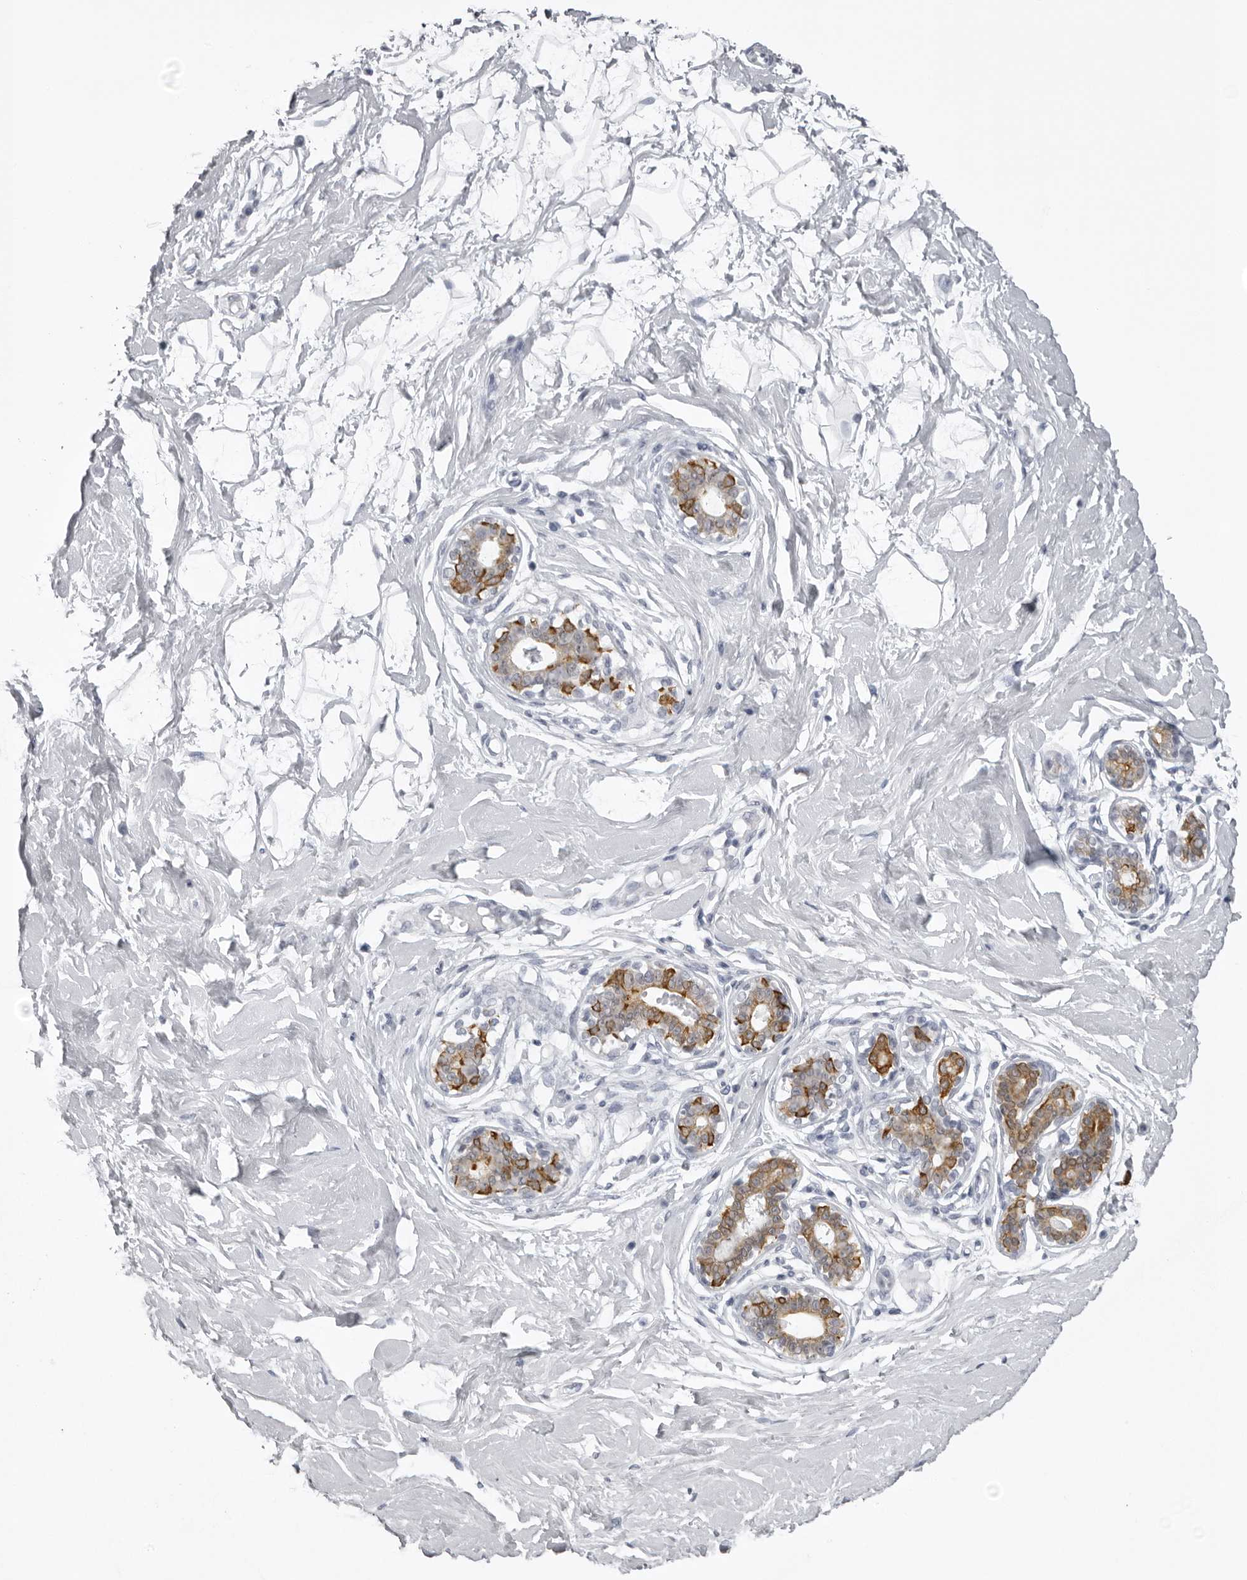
{"staining": {"intensity": "negative", "quantity": "none", "location": "none"}, "tissue": "breast", "cell_type": "Adipocytes", "image_type": "normal", "snomed": [{"axis": "morphology", "description": "Normal tissue, NOS"}, {"axis": "morphology", "description": "Adenoma, NOS"}, {"axis": "topography", "description": "Breast"}], "caption": "A histopathology image of breast stained for a protein displays no brown staining in adipocytes. Nuclei are stained in blue.", "gene": "UROD", "patient": {"sex": "female", "age": 23}}